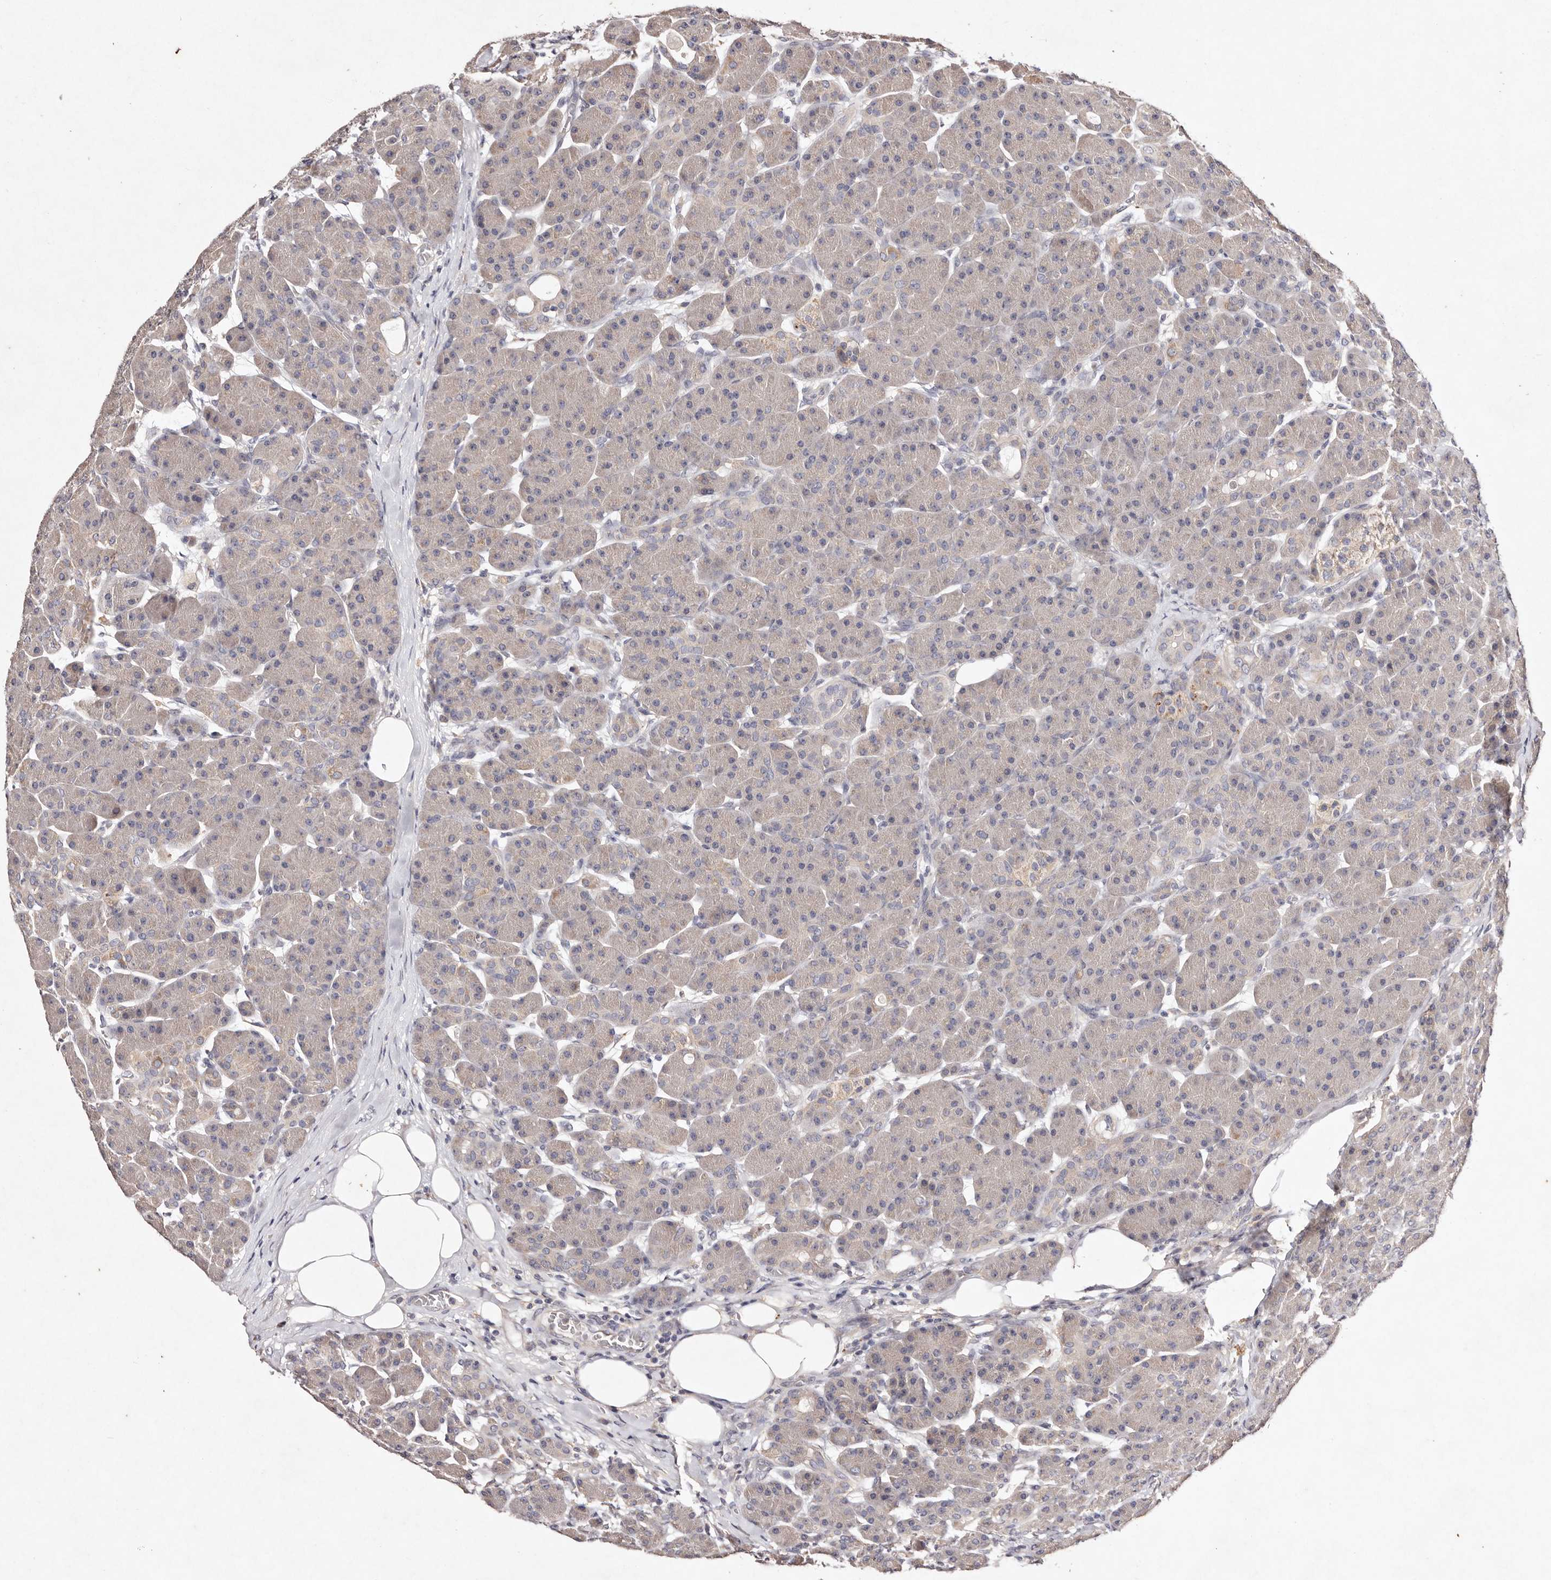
{"staining": {"intensity": "negative", "quantity": "none", "location": "none"}, "tissue": "pancreas", "cell_type": "Exocrine glandular cells", "image_type": "normal", "snomed": [{"axis": "morphology", "description": "Normal tissue, NOS"}, {"axis": "topography", "description": "Pancreas"}], "caption": "The image displays no significant staining in exocrine glandular cells of pancreas.", "gene": "TSC2", "patient": {"sex": "male", "age": 63}}